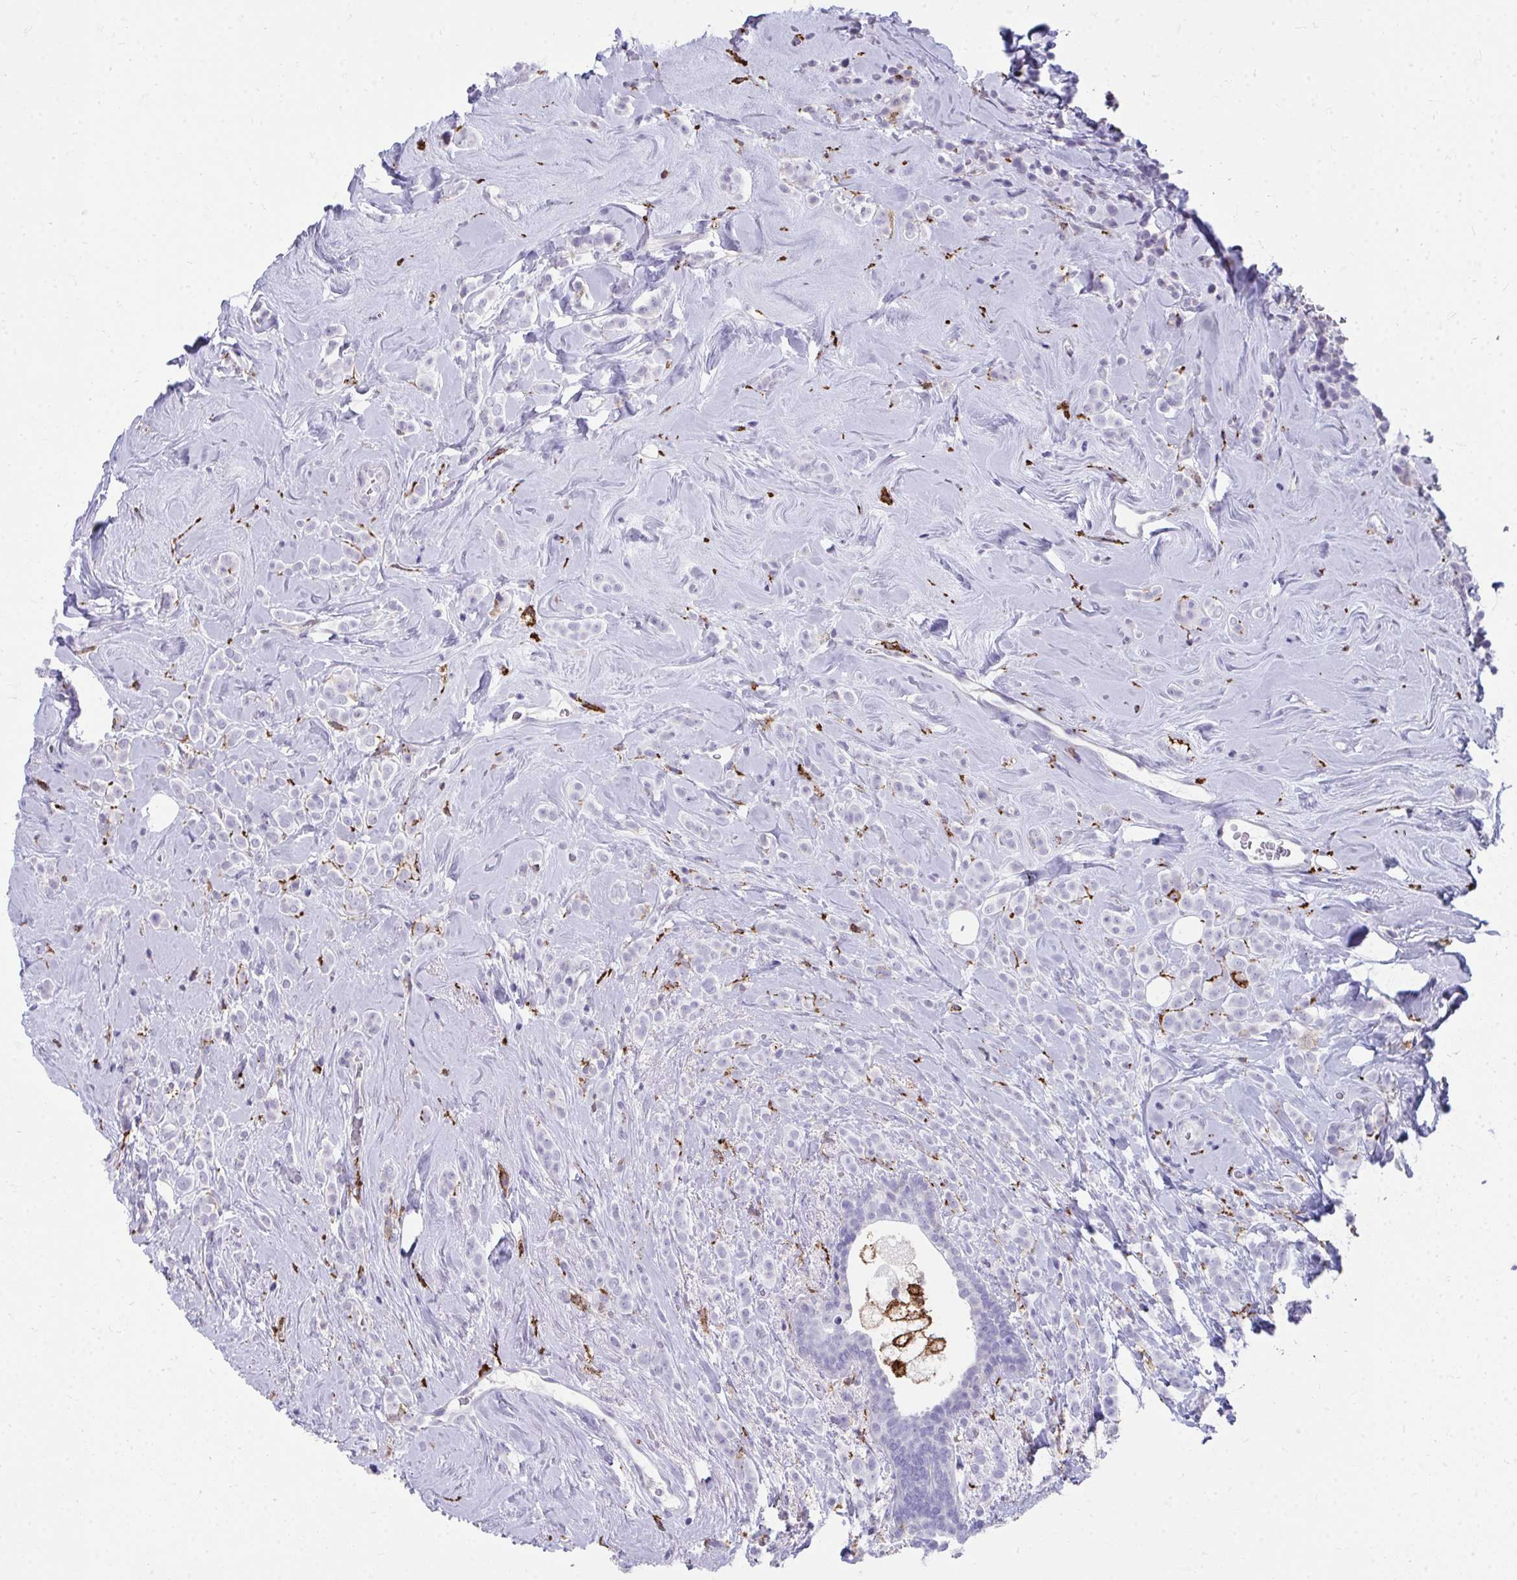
{"staining": {"intensity": "negative", "quantity": "none", "location": "none"}, "tissue": "breast cancer", "cell_type": "Tumor cells", "image_type": "cancer", "snomed": [{"axis": "morphology", "description": "Lobular carcinoma"}, {"axis": "topography", "description": "Breast"}], "caption": "This is an immunohistochemistry (IHC) histopathology image of human breast lobular carcinoma. There is no positivity in tumor cells.", "gene": "CD163", "patient": {"sex": "female", "age": 49}}